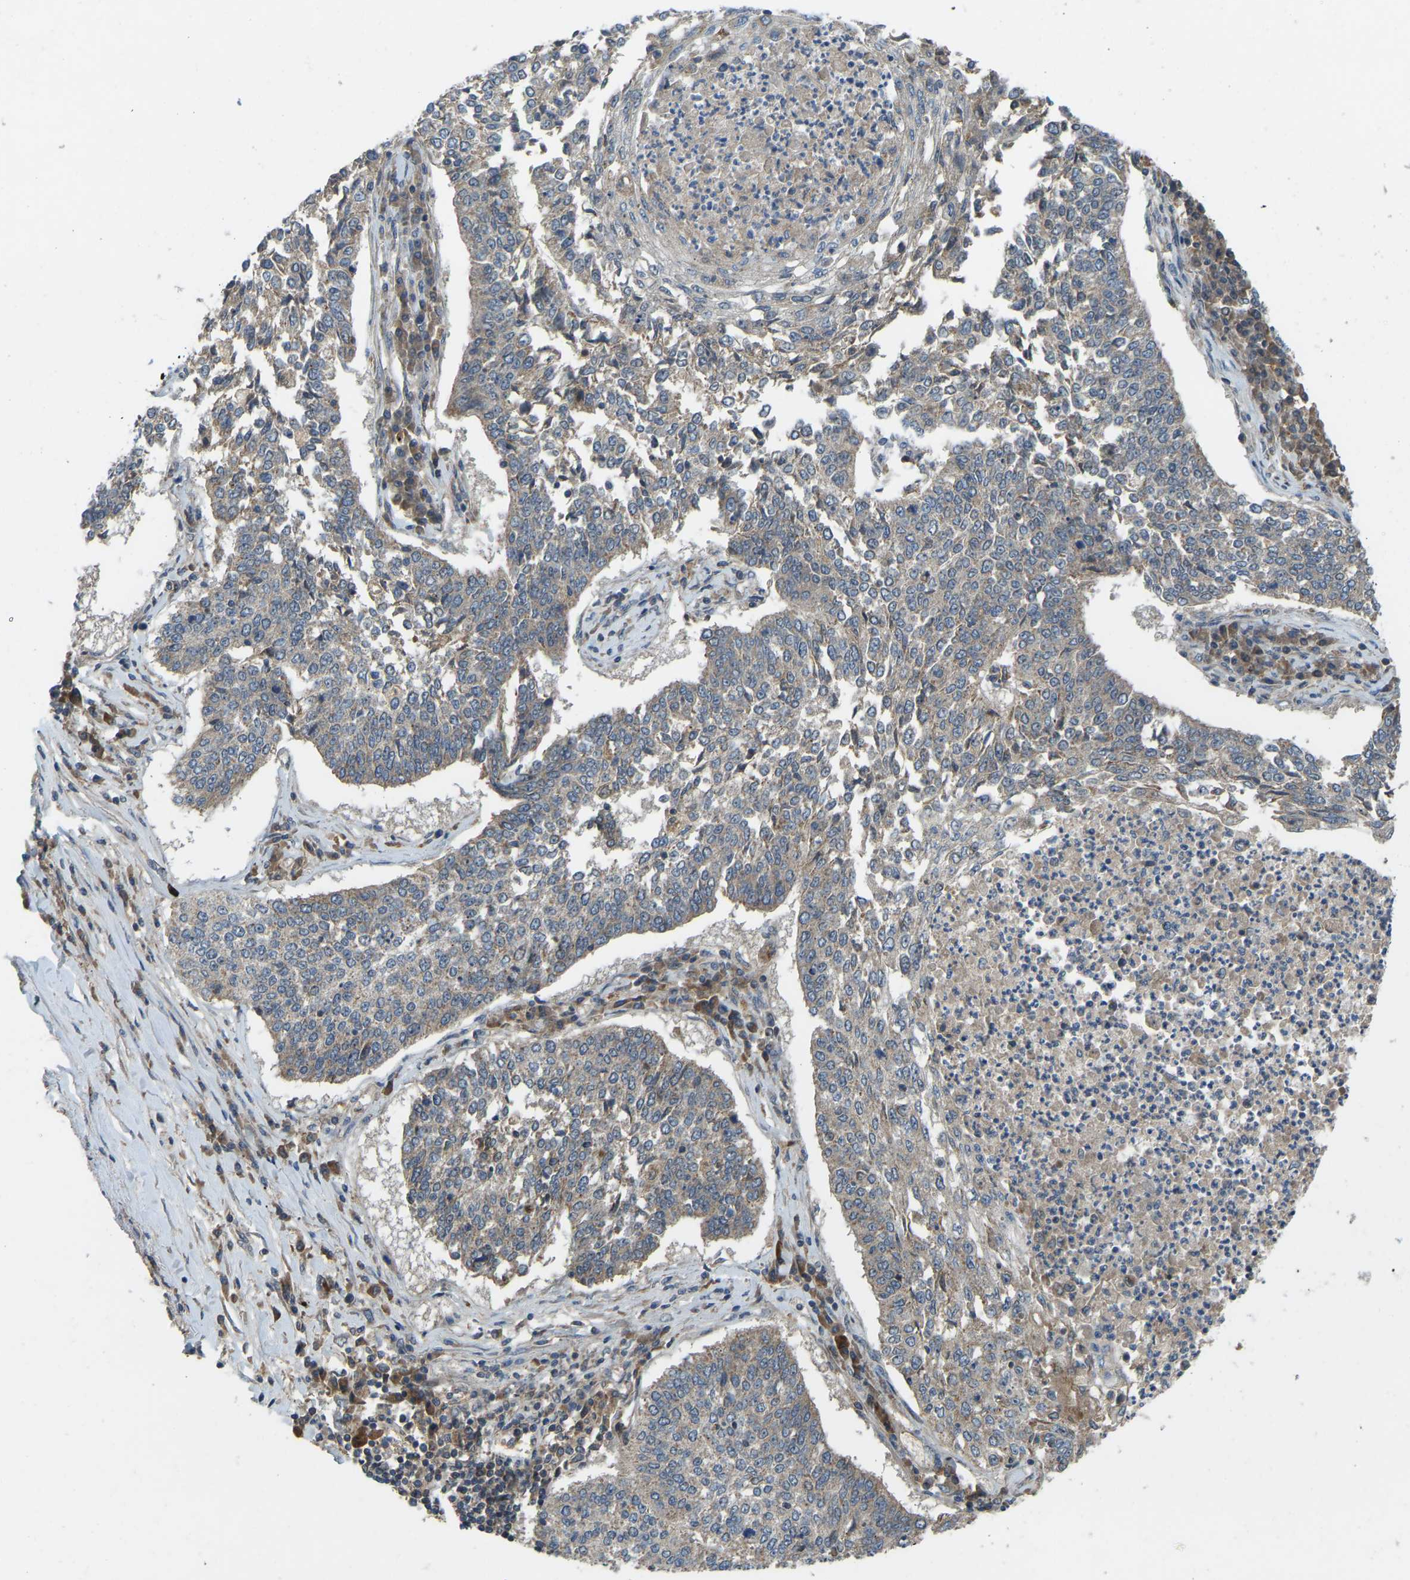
{"staining": {"intensity": "weak", "quantity": "<25%", "location": "cytoplasmic/membranous"}, "tissue": "lung cancer", "cell_type": "Tumor cells", "image_type": "cancer", "snomed": [{"axis": "morphology", "description": "Normal tissue, NOS"}, {"axis": "morphology", "description": "Squamous cell carcinoma, NOS"}, {"axis": "topography", "description": "Cartilage tissue"}, {"axis": "topography", "description": "Bronchus"}, {"axis": "topography", "description": "Lung"}], "caption": "DAB (3,3'-diaminobenzidine) immunohistochemical staining of lung cancer exhibits no significant staining in tumor cells.", "gene": "ZNF71", "patient": {"sex": "female", "age": 49}}